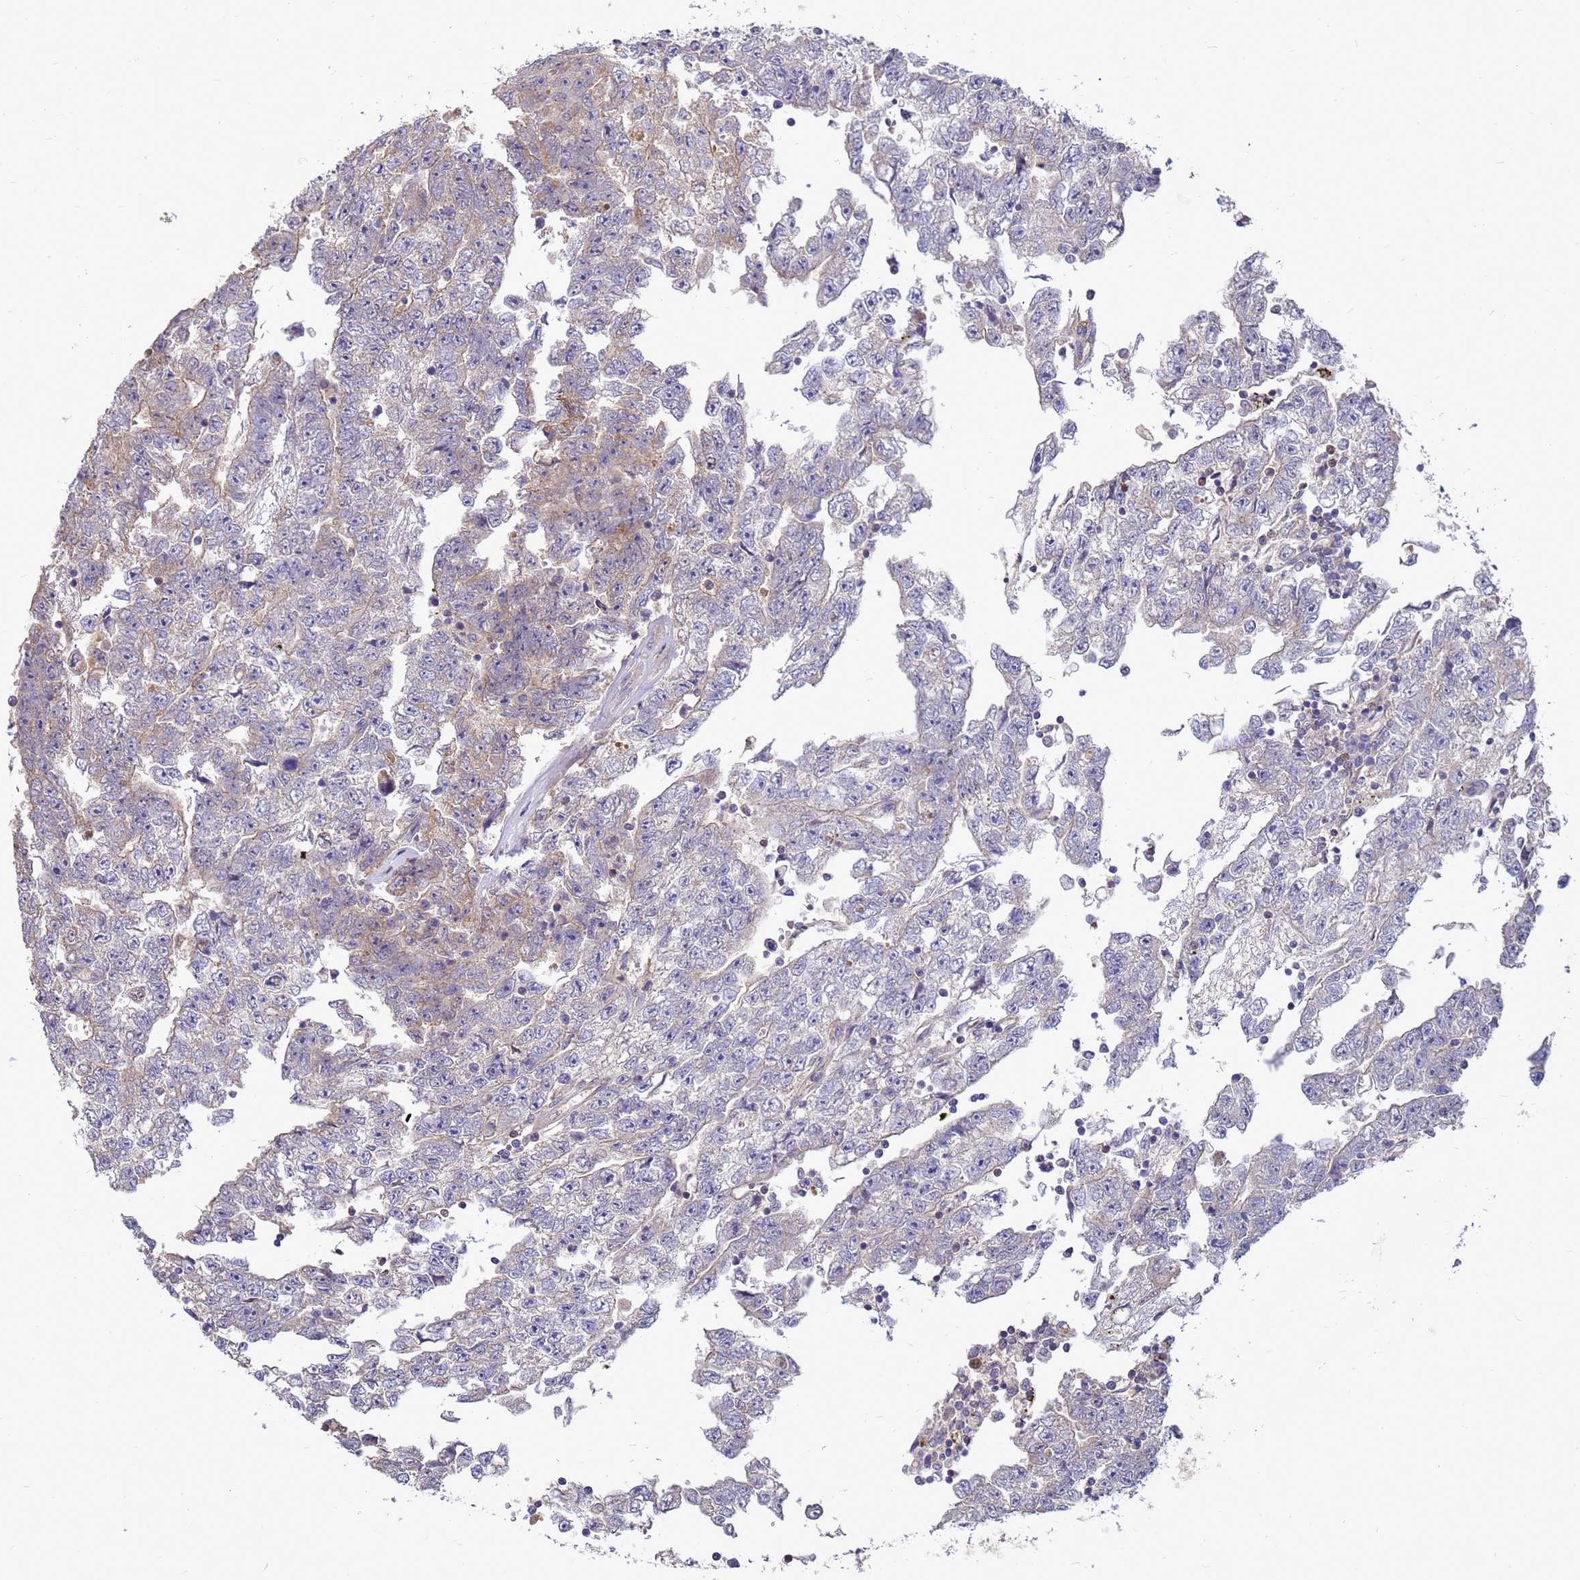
{"staining": {"intensity": "weak", "quantity": "<25%", "location": "cytoplasmic/membranous"}, "tissue": "testis cancer", "cell_type": "Tumor cells", "image_type": "cancer", "snomed": [{"axis": "morphology", "description": "Carcinoma, Embryonal, NOS"}, {"axis": "topography", "description": "Testis"}], "caption": "A photomicrograph of testis embryonal carcinoma stained for a protein reveals no brown staining in tumor cells. The staining was performed using DAB (3,3'-diaminobenzidine) to visualize the protein expression in brown, while the nuclei were stained in blue with hematoxylin (Magnification: 20x).", "gene": "EIF4EBP3", "patient": {"sex": "male", "age": 25}}